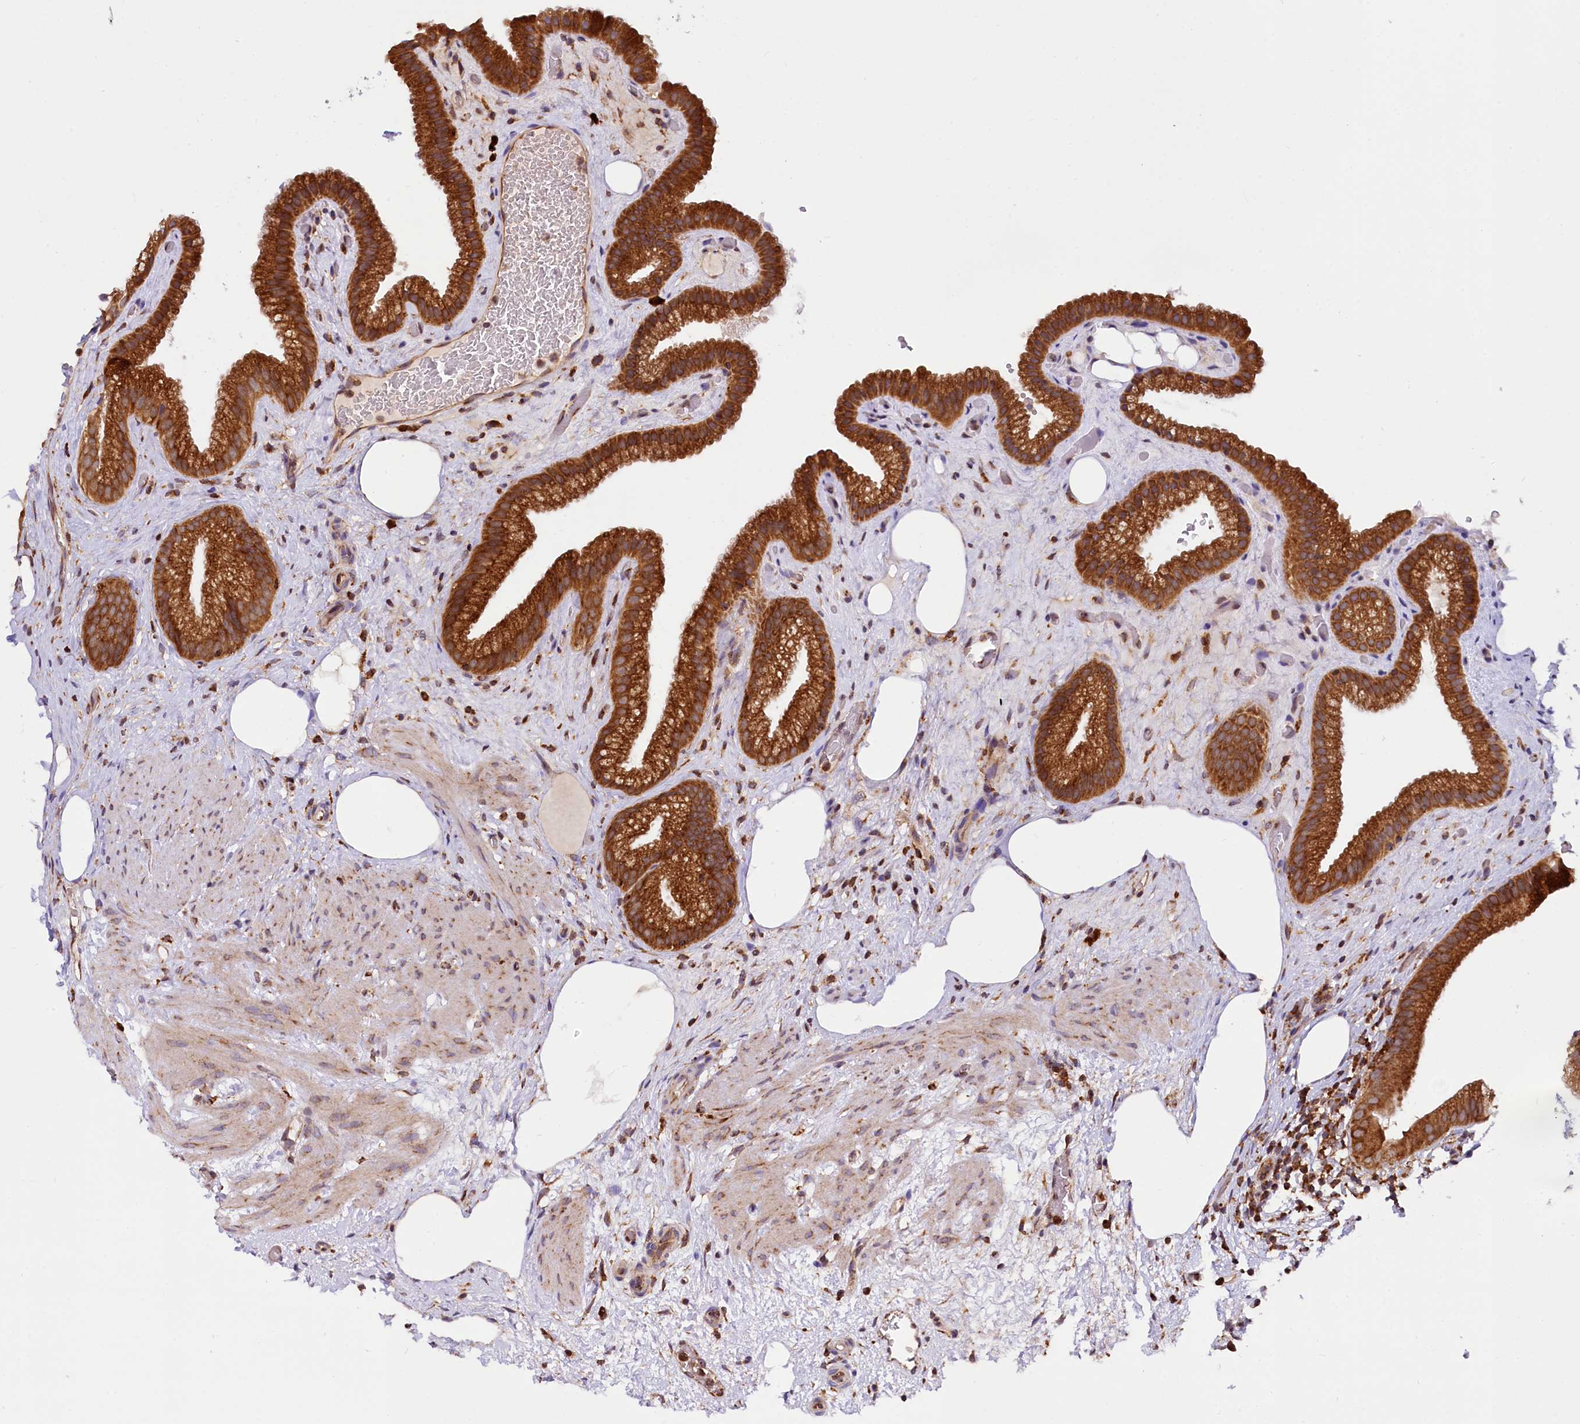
{"staining": {"intensity": "strong", "quantity": ">75%", "location": "cytoplasmic/membranous"}, "tissue": "gallbladder", "cell_type": "Glandular cells", "image_type": "normal", "snomed": [{"axis": "morphology", "description": "Normal tissue, NOS"}, {"axis": "morphology", "description": "Inflammation, NOS"}, {"axis": "topography", "description": "Gallbladder"}], "caption": "Protein analysis of benign gallbladder shows strong cytoplasmic/membranous staining in about >75% of glandular cells. (DAB IHC, brown staining for protein, blue staining for nuclei).", "gene": "UFM1", "patient": {"sex": "male", "age": 51}}